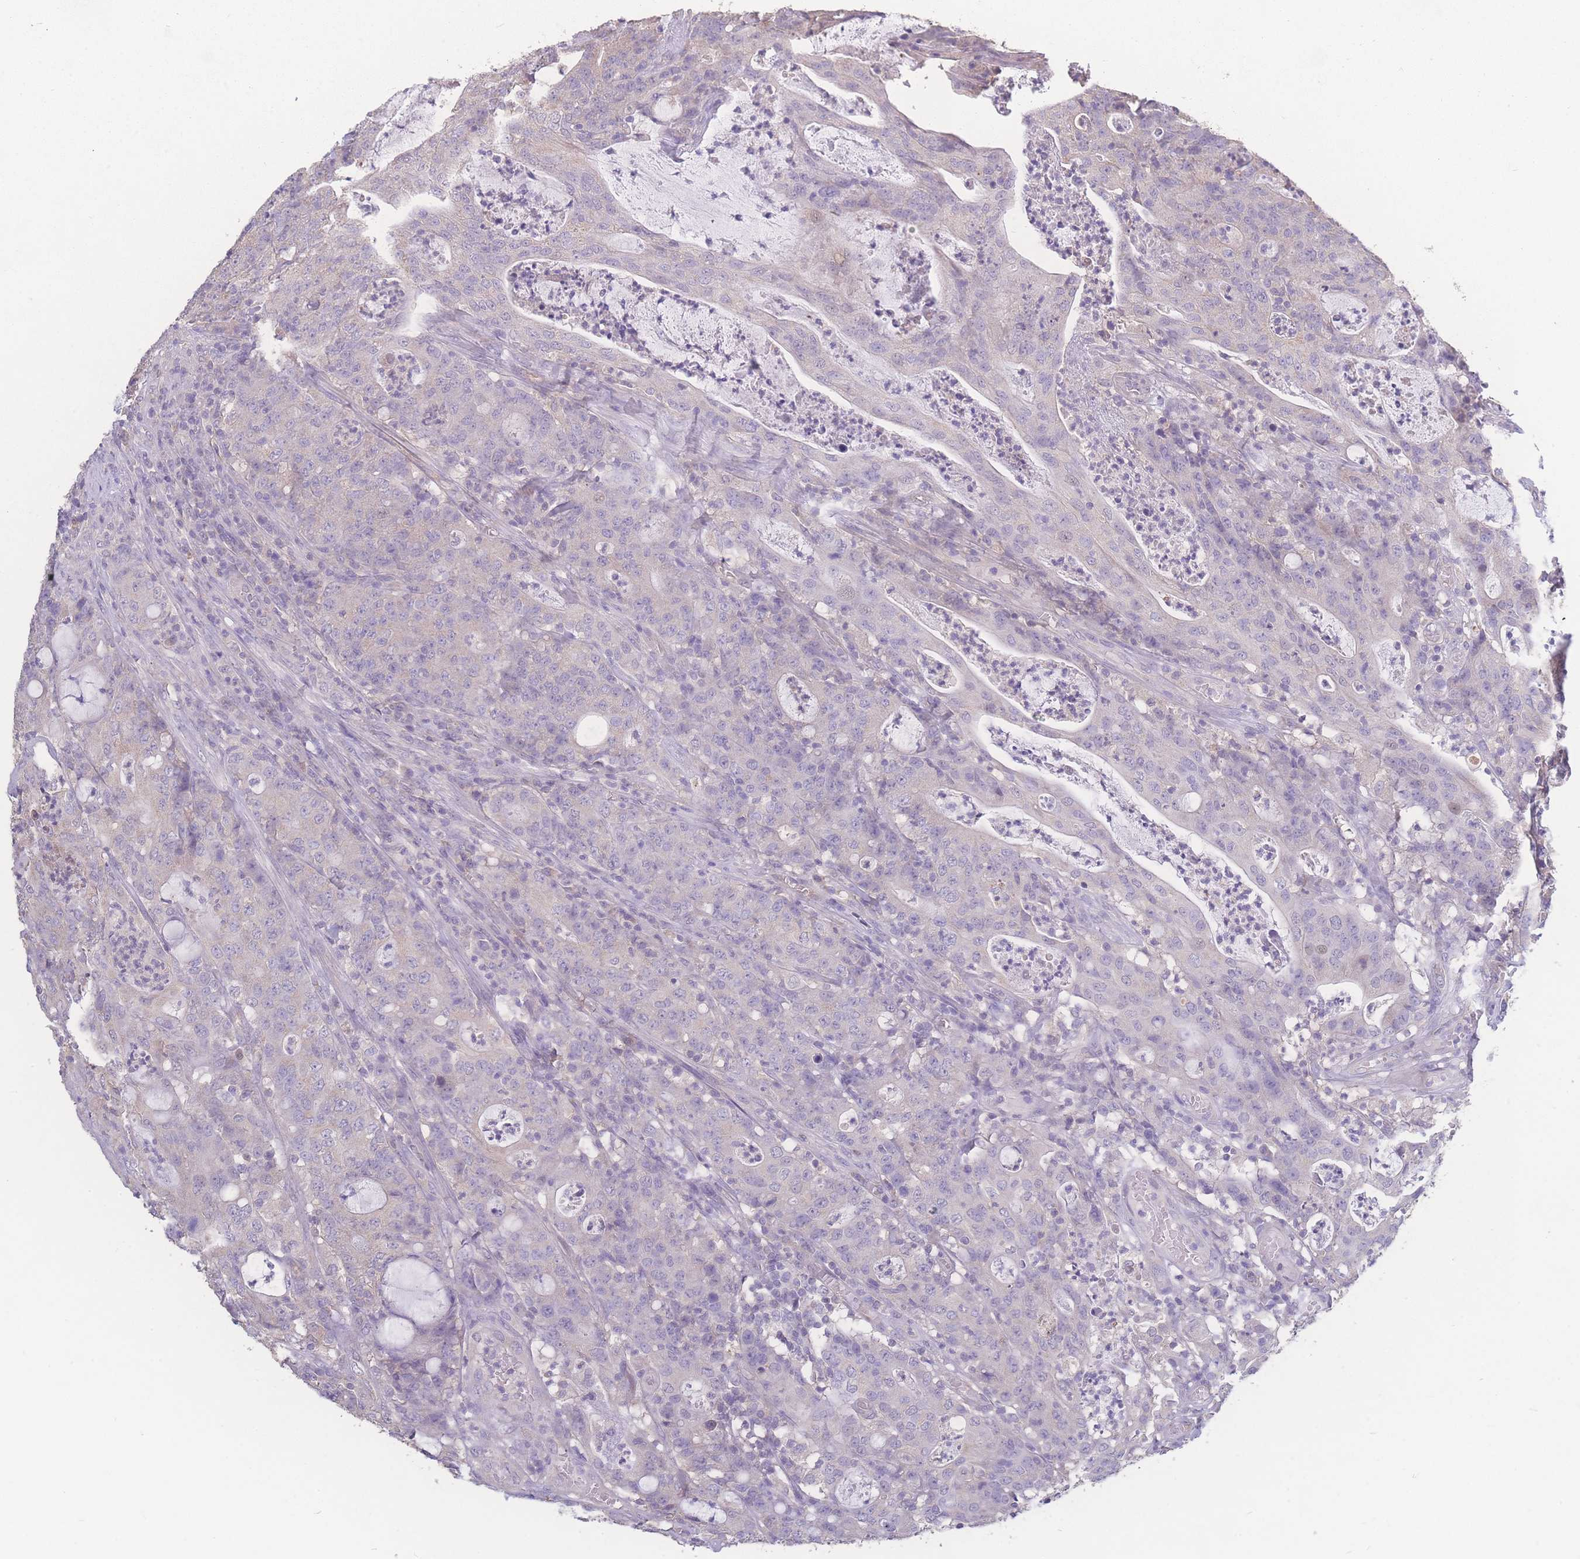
{"staining": {"intensity": "negative", "quantity": "none", "location": "none"}, "tissue": "colorectal cancer", "cell_type": "Tumor cells", "image_type": "cancer", "snomed": [{"axis": "morphology", "description": "Adenocarcinoma, NOS"}, {"axis": "topography", "description": "Colon"}], "caption": "DAB immunohistochemical staining of colorectal cancer displays no significant expression in tumor cells.", "gene": "GIPR", "patient": {"sex": "male", "age": 83}}